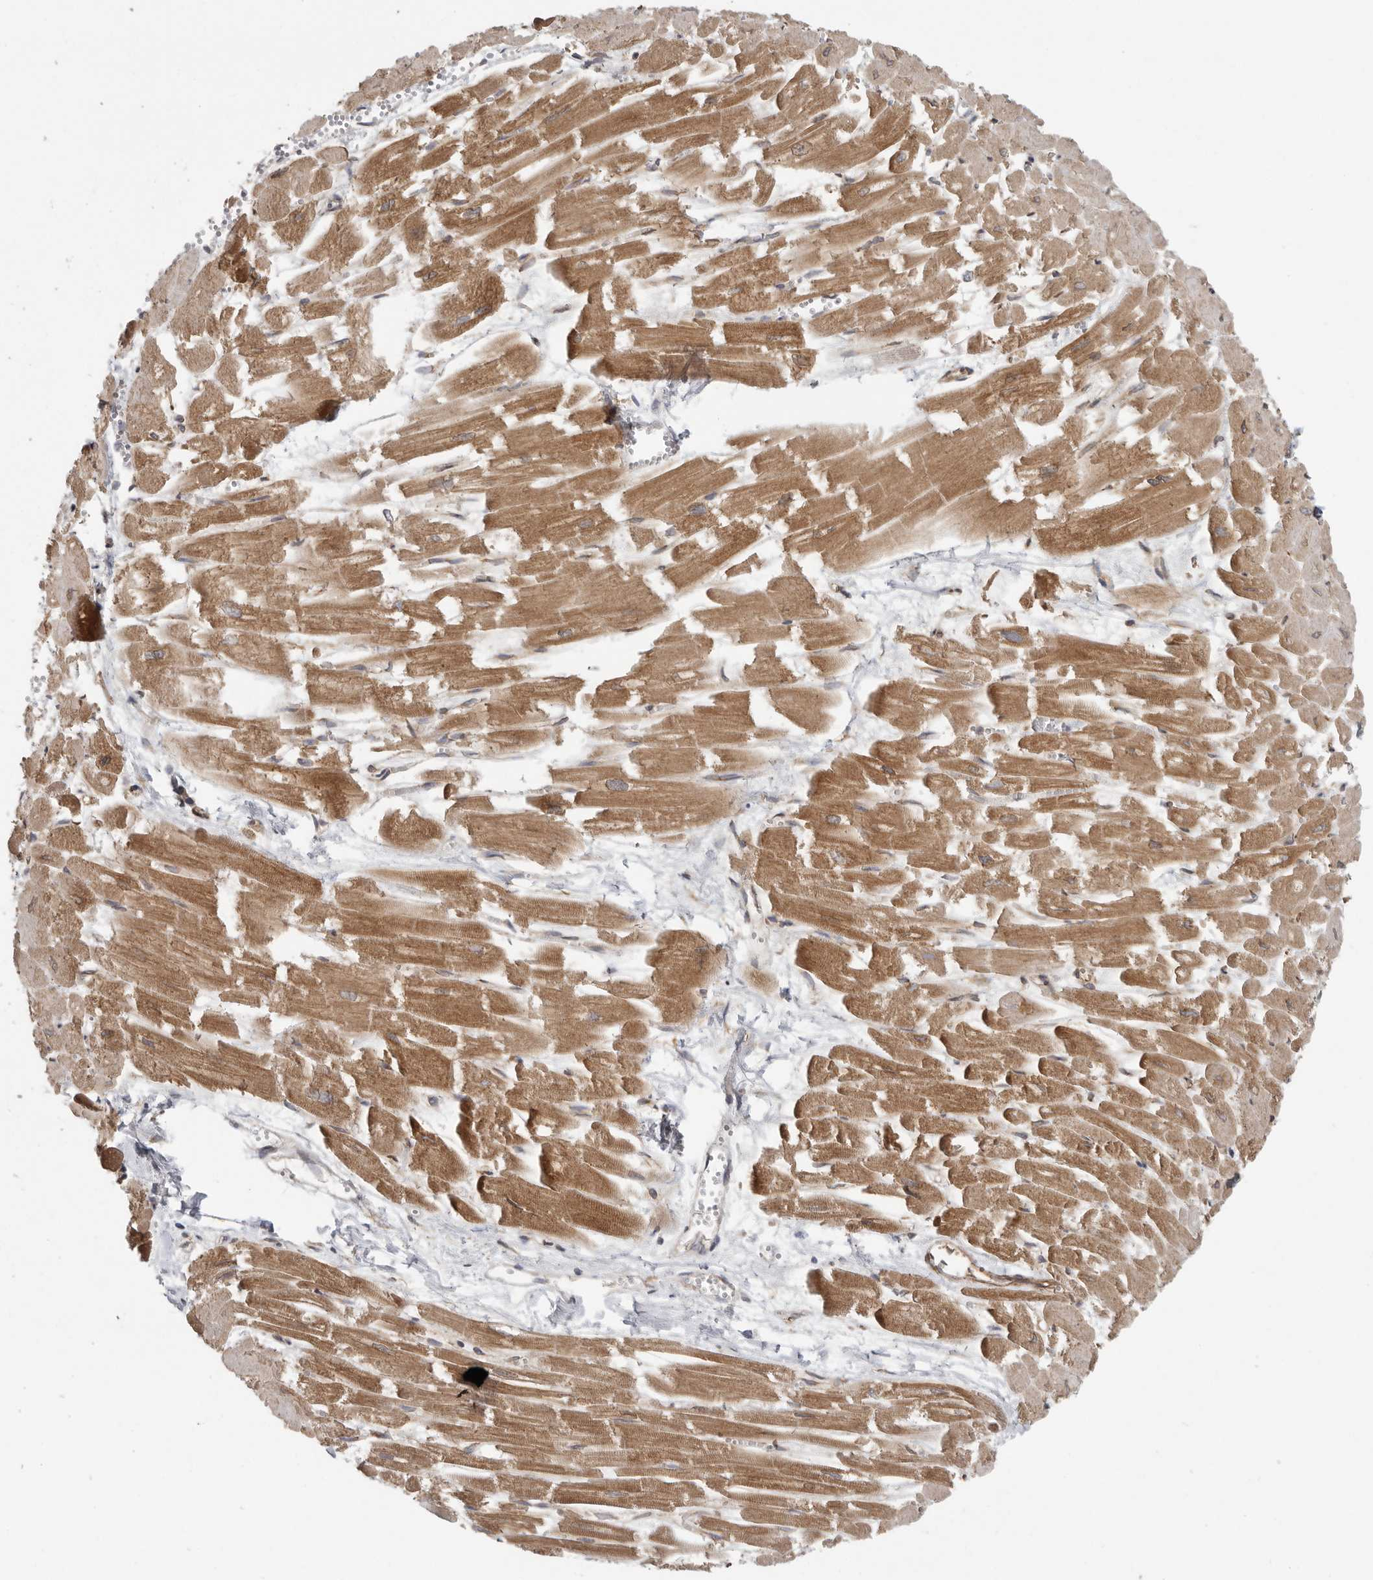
{"staining": {"intensity": "moderate", "quantity": "25%-75%", "location": "cytoplasmic/membranous"}, "tissue": "heart muscle", "cell_type": "Cardiomyocytes", "image_type": "normal", "snomed": [{"axis": "morphology", "description": "Normal tissue, NOS"}, {"axis": "topography", "description": "Heart"}], "caption": "Immunohistochemical staining of unremarkable heart muscle exhibits moderate cytoplasmic/membranous protein staining in approximately 25%-75% of cardiomyocytes. (DAB (3,3'-diaminobenzidine) IHC with brightfield microscopy, high magnification).", "gene": "BCAP29", "patient": {"sex": "male", "age": 54}}